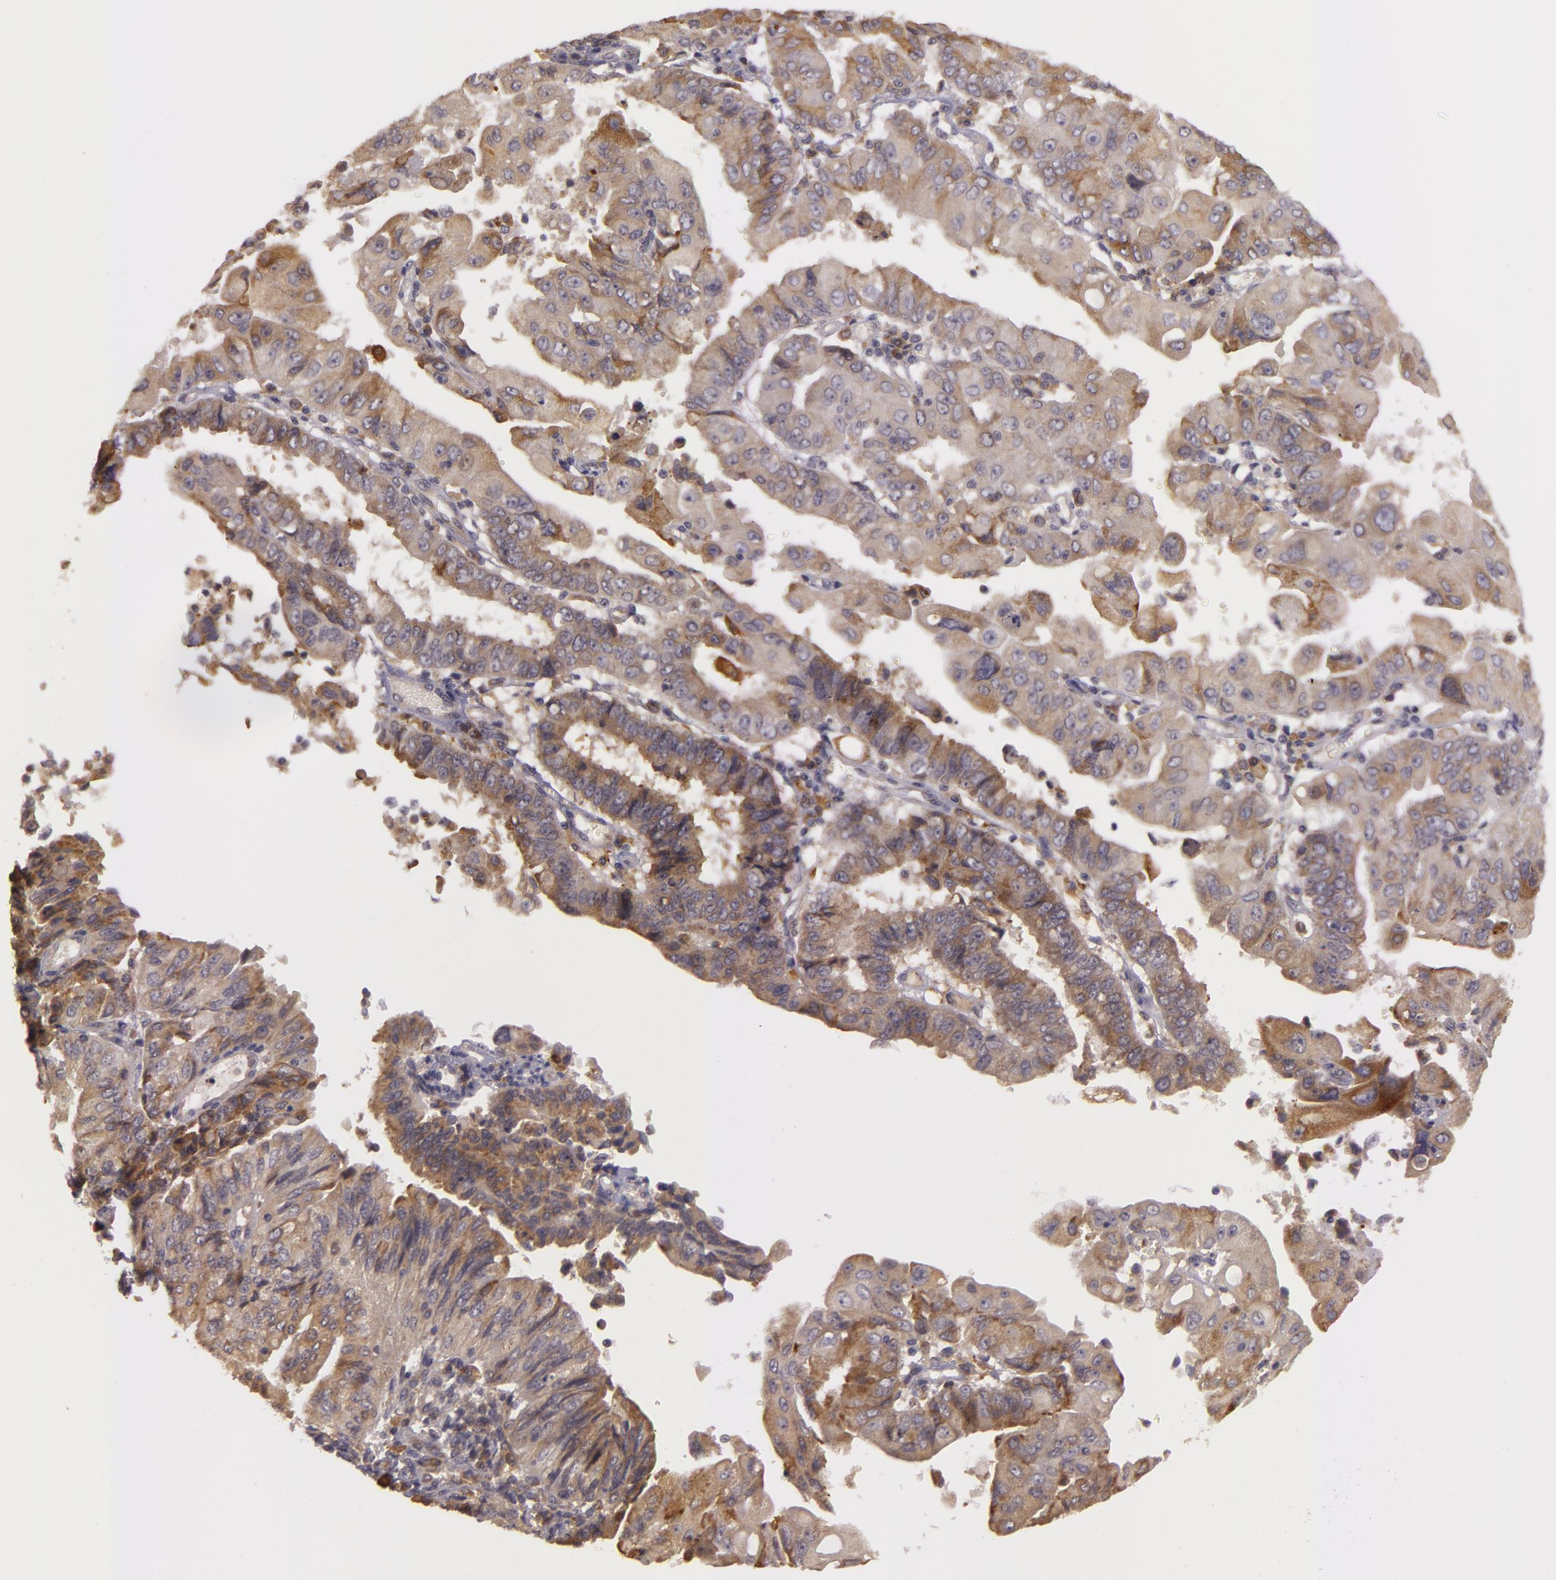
{"staining": {"intensity": "weak", "quantity": "25%-75%", "location": "cytoplasmic/membranous"}, "tissue": "endometrial cancer", "cell_type": "Tumor cells", "image_type": "cancer", "snomed": [{"axis": "morphology", "description": "Adenocarcinoma, NOS"}, {"axis": "topography", "description": "Endometrium"}], "caption": "This is a histology image of immunohistochemistry (IHC) staining of endometrial cancer (adenocarcinoma), which shows weak expression in the cytoplasmic/membranous of tumor cells.", "gene": "PPP1R3F", "patient": {"sex": "female", "age": 75}}